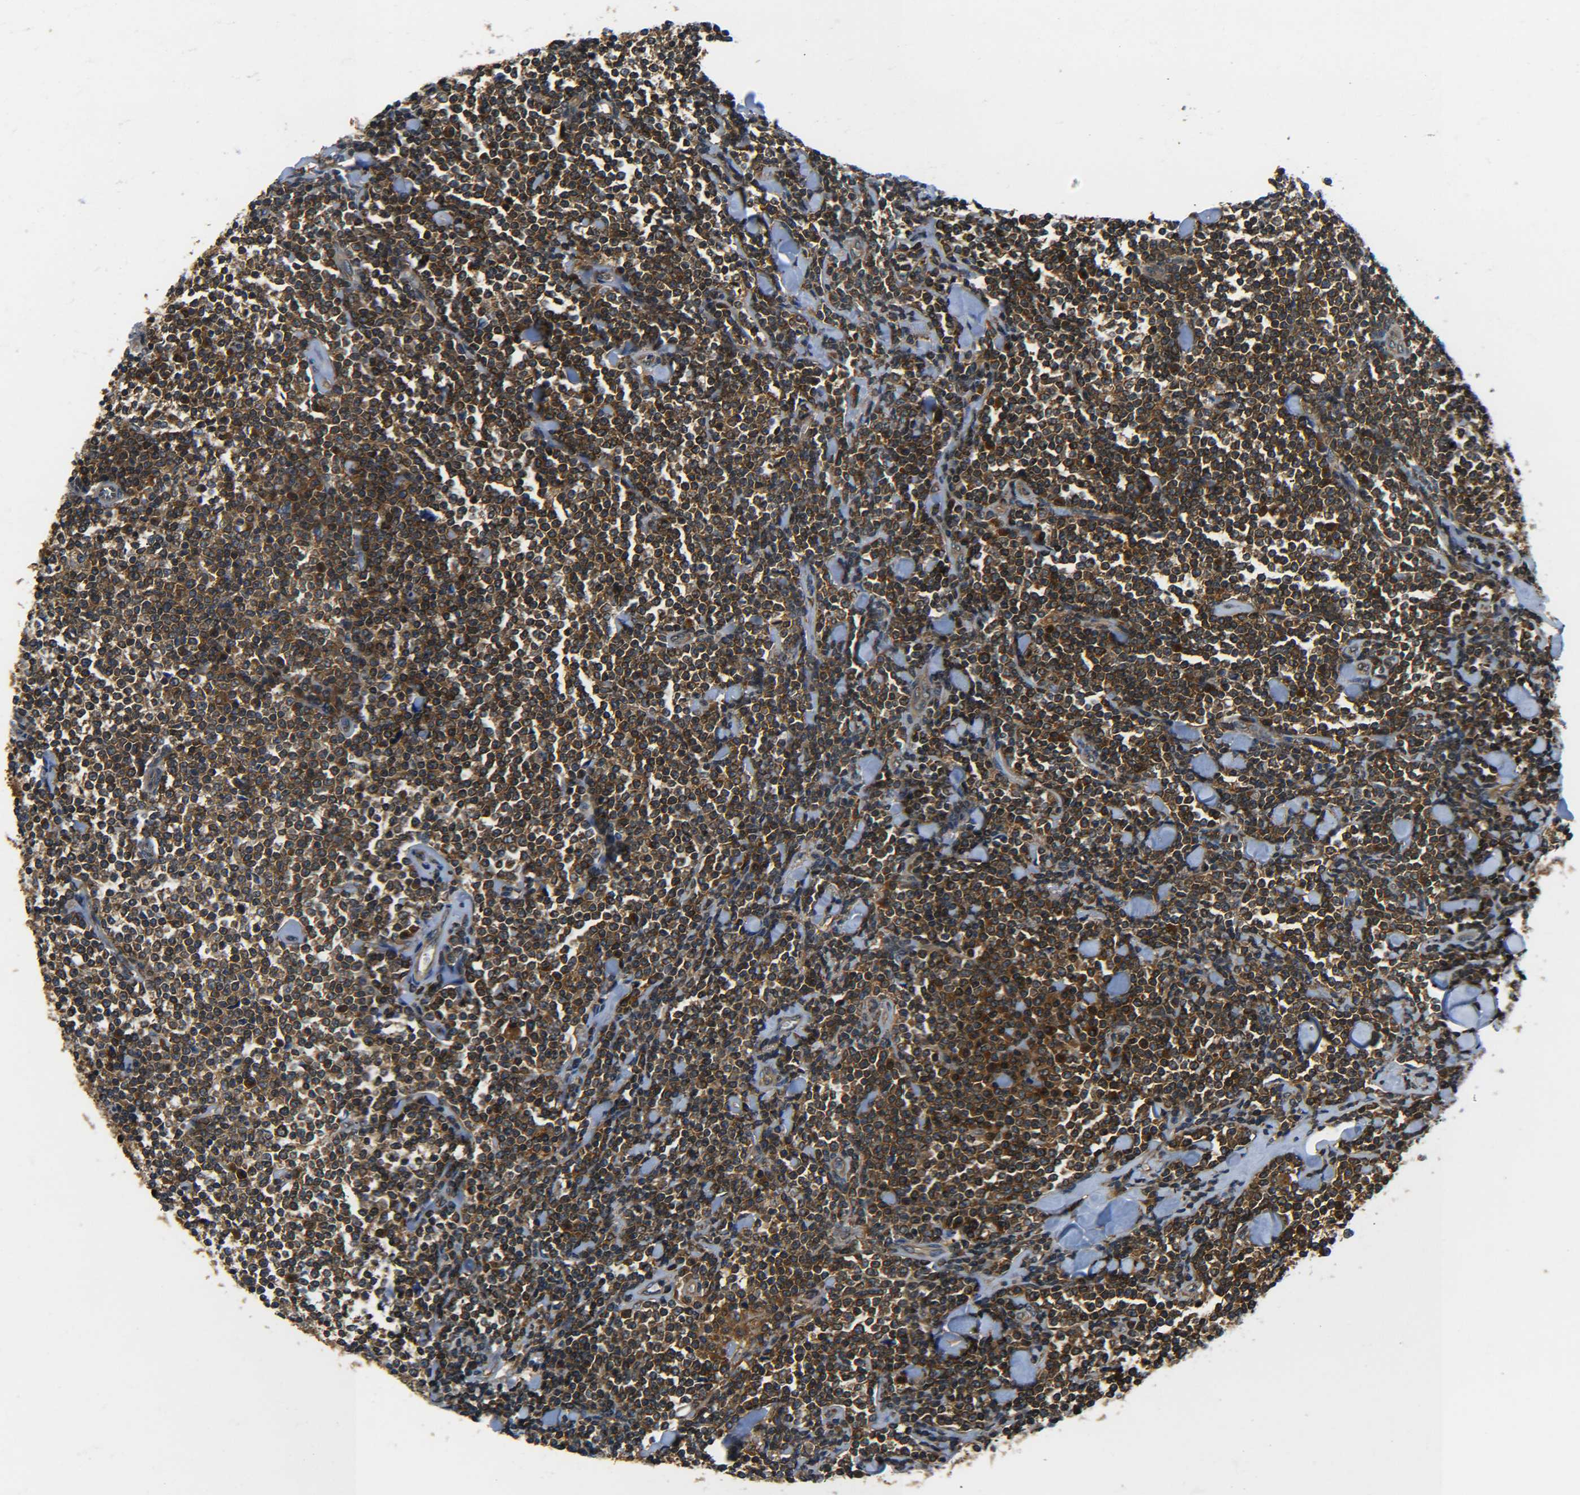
{"staining": {"intensity": "strong", "quantity": ">75%", "location": "cytoplasmic/membranous"}, "tissue": "lymphoma", "cell_type": "Tumor cells", "image_type": "cancer", "snomed": [{"axis": "morphology", "description": "Malignant lymphoma, non-Hodgkin's type, Low grade"}, {"axis": "topography", "description": "Soft tissue"}], "caption": "Tumor cells demonstrate strong cytoplasmic/membranous expression in approximately >75% of cells in low-grade malignant lymphoma, non-Hodgkin's type.", "gene": "PREB", "patient": {"sex": "male", "age": 92}}